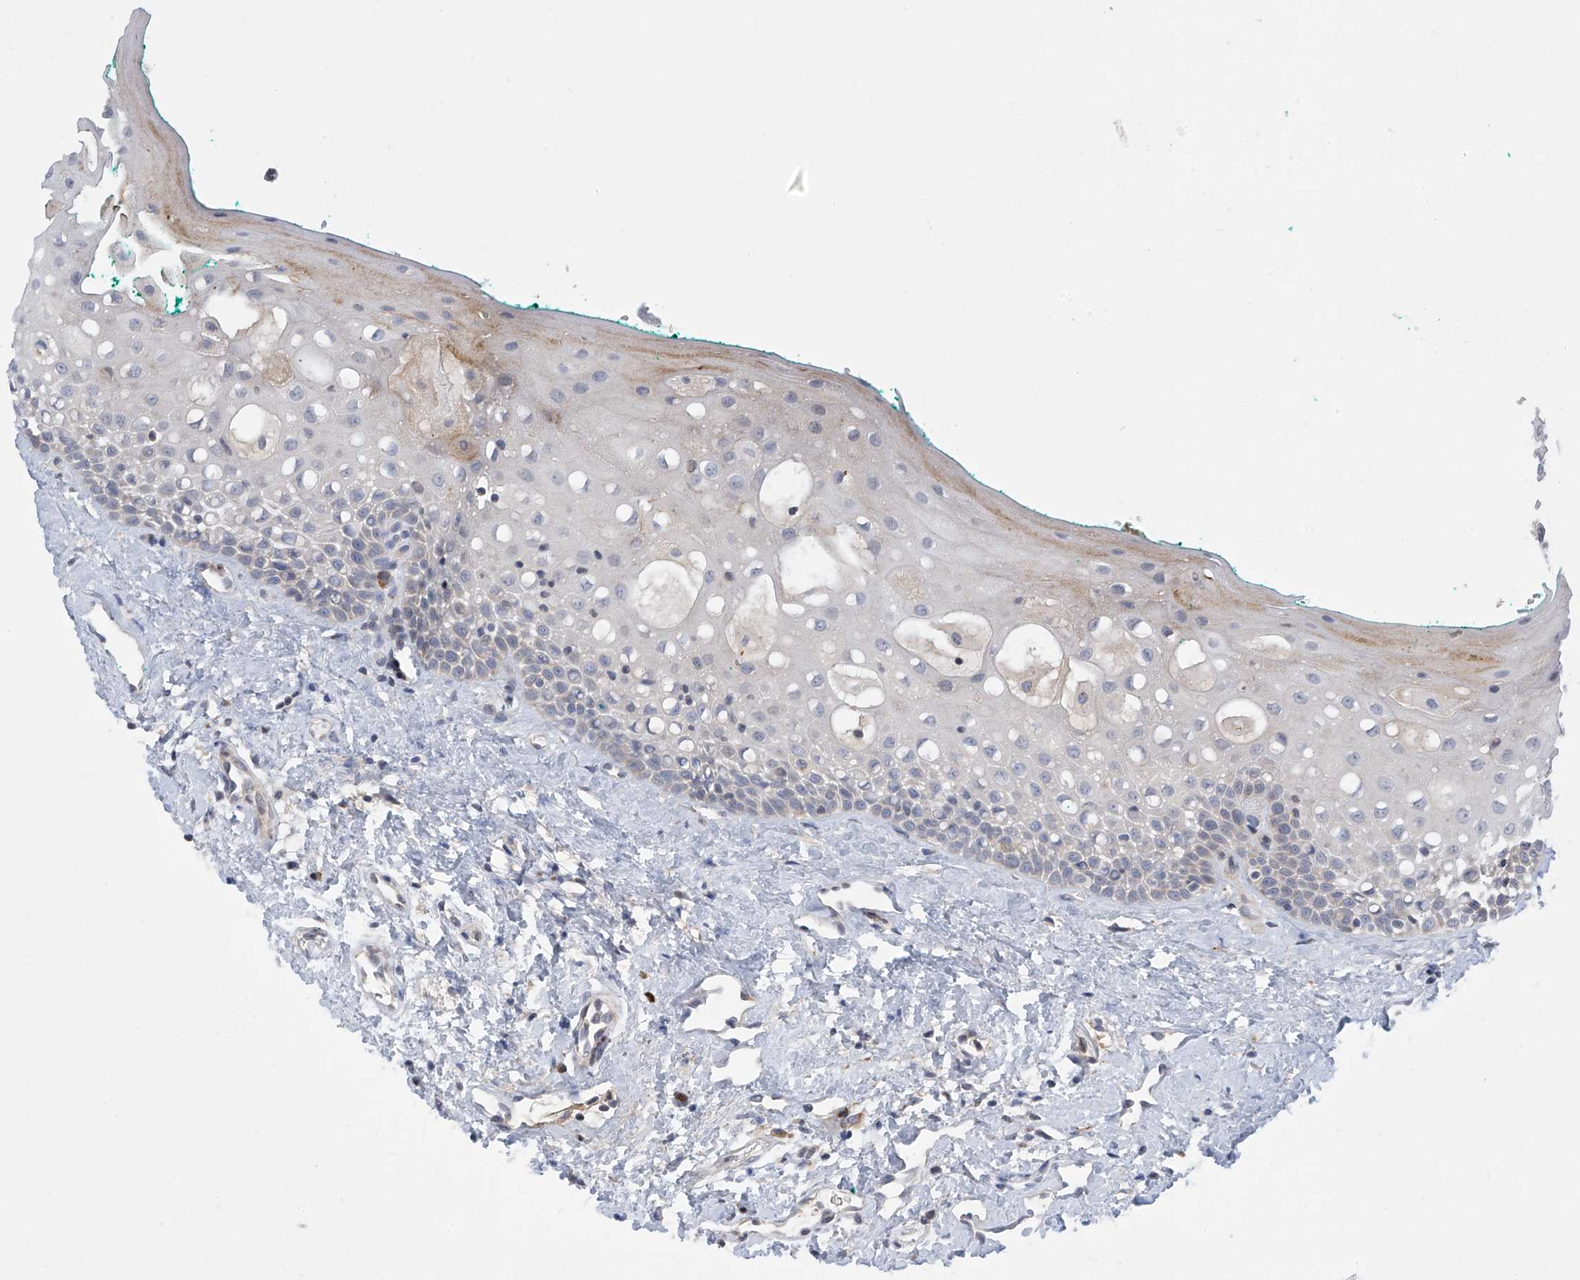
{"staining": {"intensity": "weak", "quantity": "25%-75%", "location": "cytoplasmic/membranous"}, "tissue": "oral mucosa", "cell_type": "Squamous epithelial cells", "image_type": "normal", "snomed": [{"axis": "morphology", "description": "Normal tissue, NOS"}, {"axis": "topography", "description": "Oral tissue"}], "caption": "Oral mucosa stained with a brown dye demonstrates weak cytoplasmic/membranous positive positivity in about 25%-75% of squamous epithelial cells.", "gene": "SLCO4A1", "patient": {"sex": "female", "age": 70}}